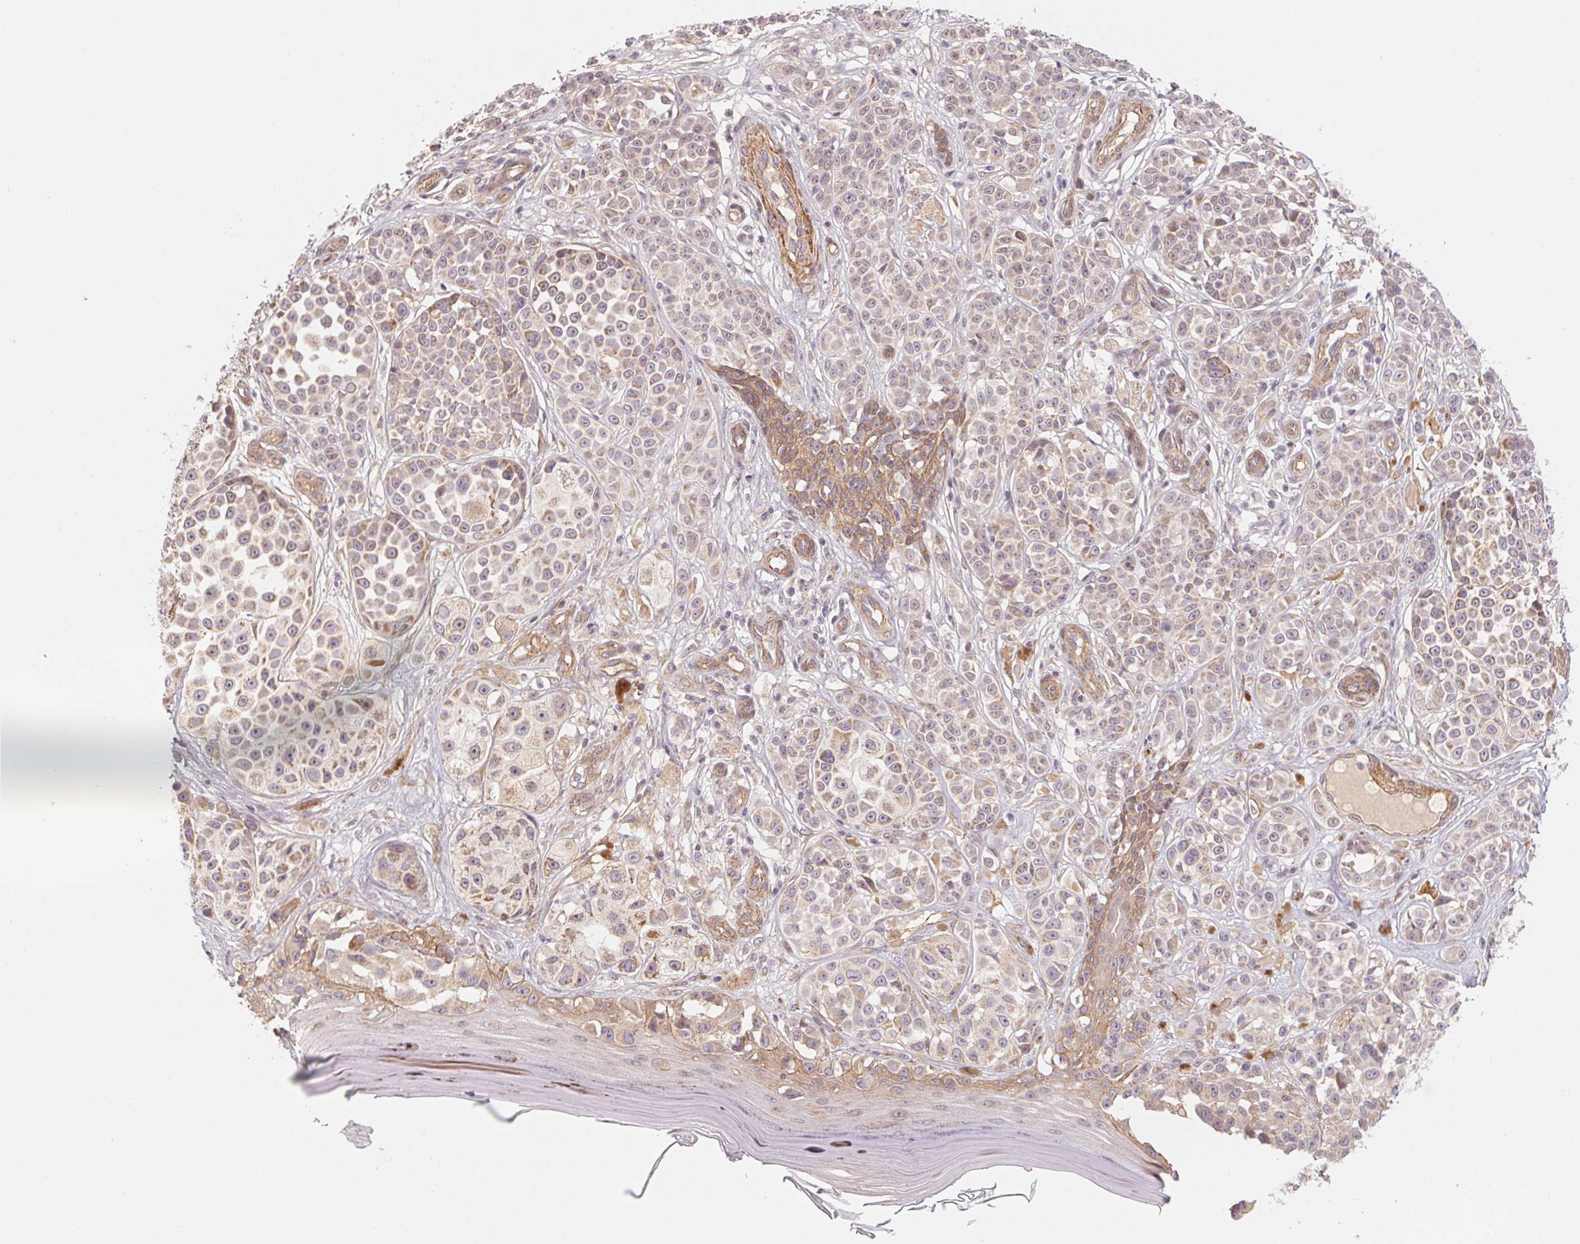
{"staining": {"intensity": "weak", "quantity": "25%-75%", "location": "cytoplasmic/membranous"}, "tissue": "melanoma", "cell_type": "Tumor cells", "image_type": "cancer", "snomed": [{"axis": "morphology", "description": "Malignant melanoma, NOS"}, {"axis": "topography", "description": "Skin"}], "caption": "Immunohistochemistry (IHC) micrograph of neoplastic tissue: human malignant melanoma stained using immunohistochemistry (IHC) shows low levels of weak protein expression localized specifically in the cytoplasmic/membranous of tumor cells, appearing as a cytoplasmic/membranous brown color.", "gene": "CCDC112", "patient": {"sex": "female", "age": 90}}